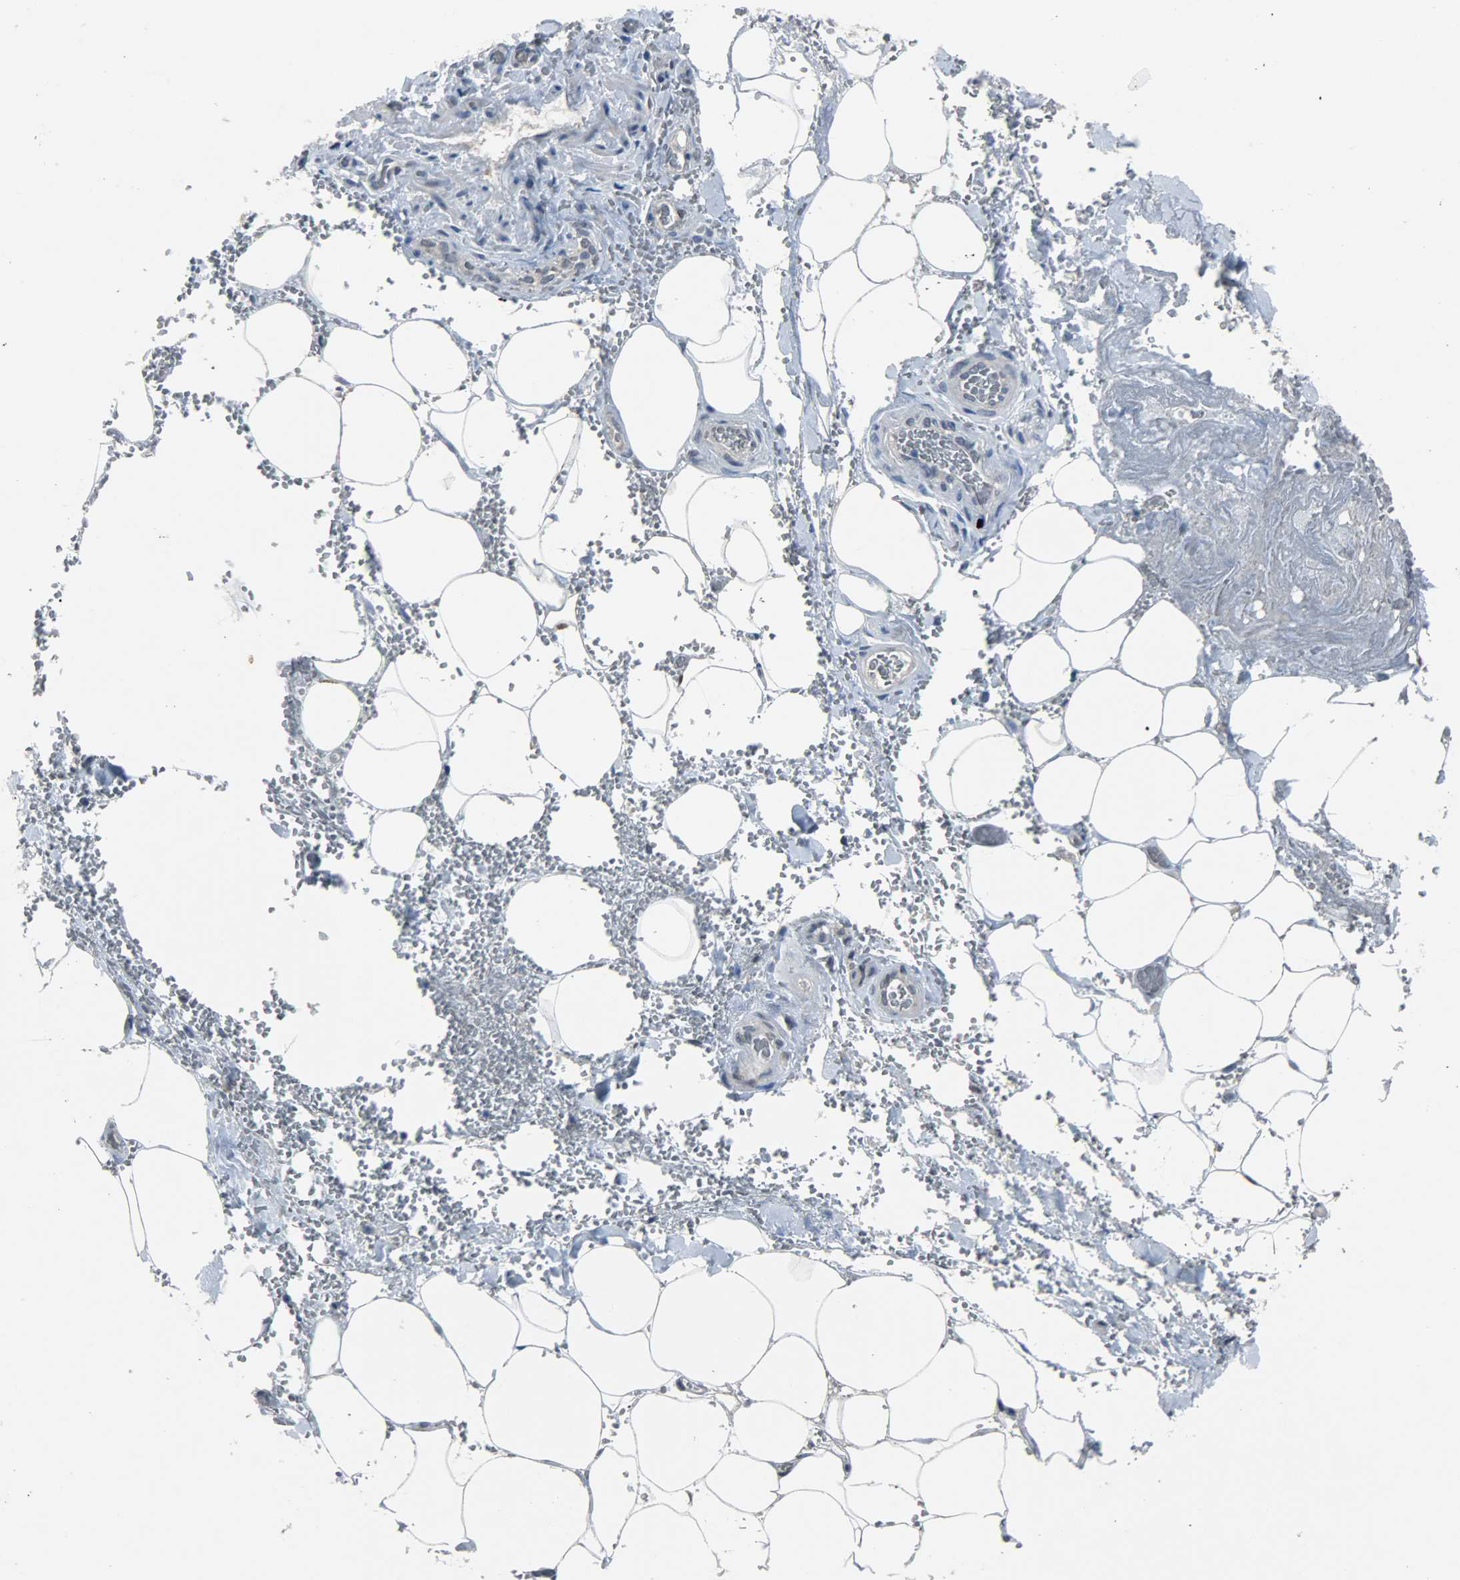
{"staining": {"intensity": "moderate", "quantity": "<25%", "location": "nuclear"}, "tissue": "adipose tissue", "cell_type": "Adipocytes", "image_type": "normal", "snomed": [{"axis": "morphology", "description": "Normal tissue, NOS"}, {"axis": "morphology", "description": "Cholangiocarcinoma"}, {"axis": "topography", "description": "Liver"}, {"axis": "topography", "description": "Peripheral nerve tissue"}], "caption": "Adipocytes demonstrate low levels of moderate nuclear positivity in about <25% of cells in benign human adipose tissue. The staining was performed using DAB to visualize the protein expression in brown, while the nuclei were stained in blue with hematoxylin (Magnification: 20x).", "gene": "PPARG", "patient": {"sex": "male", "age": 50}}